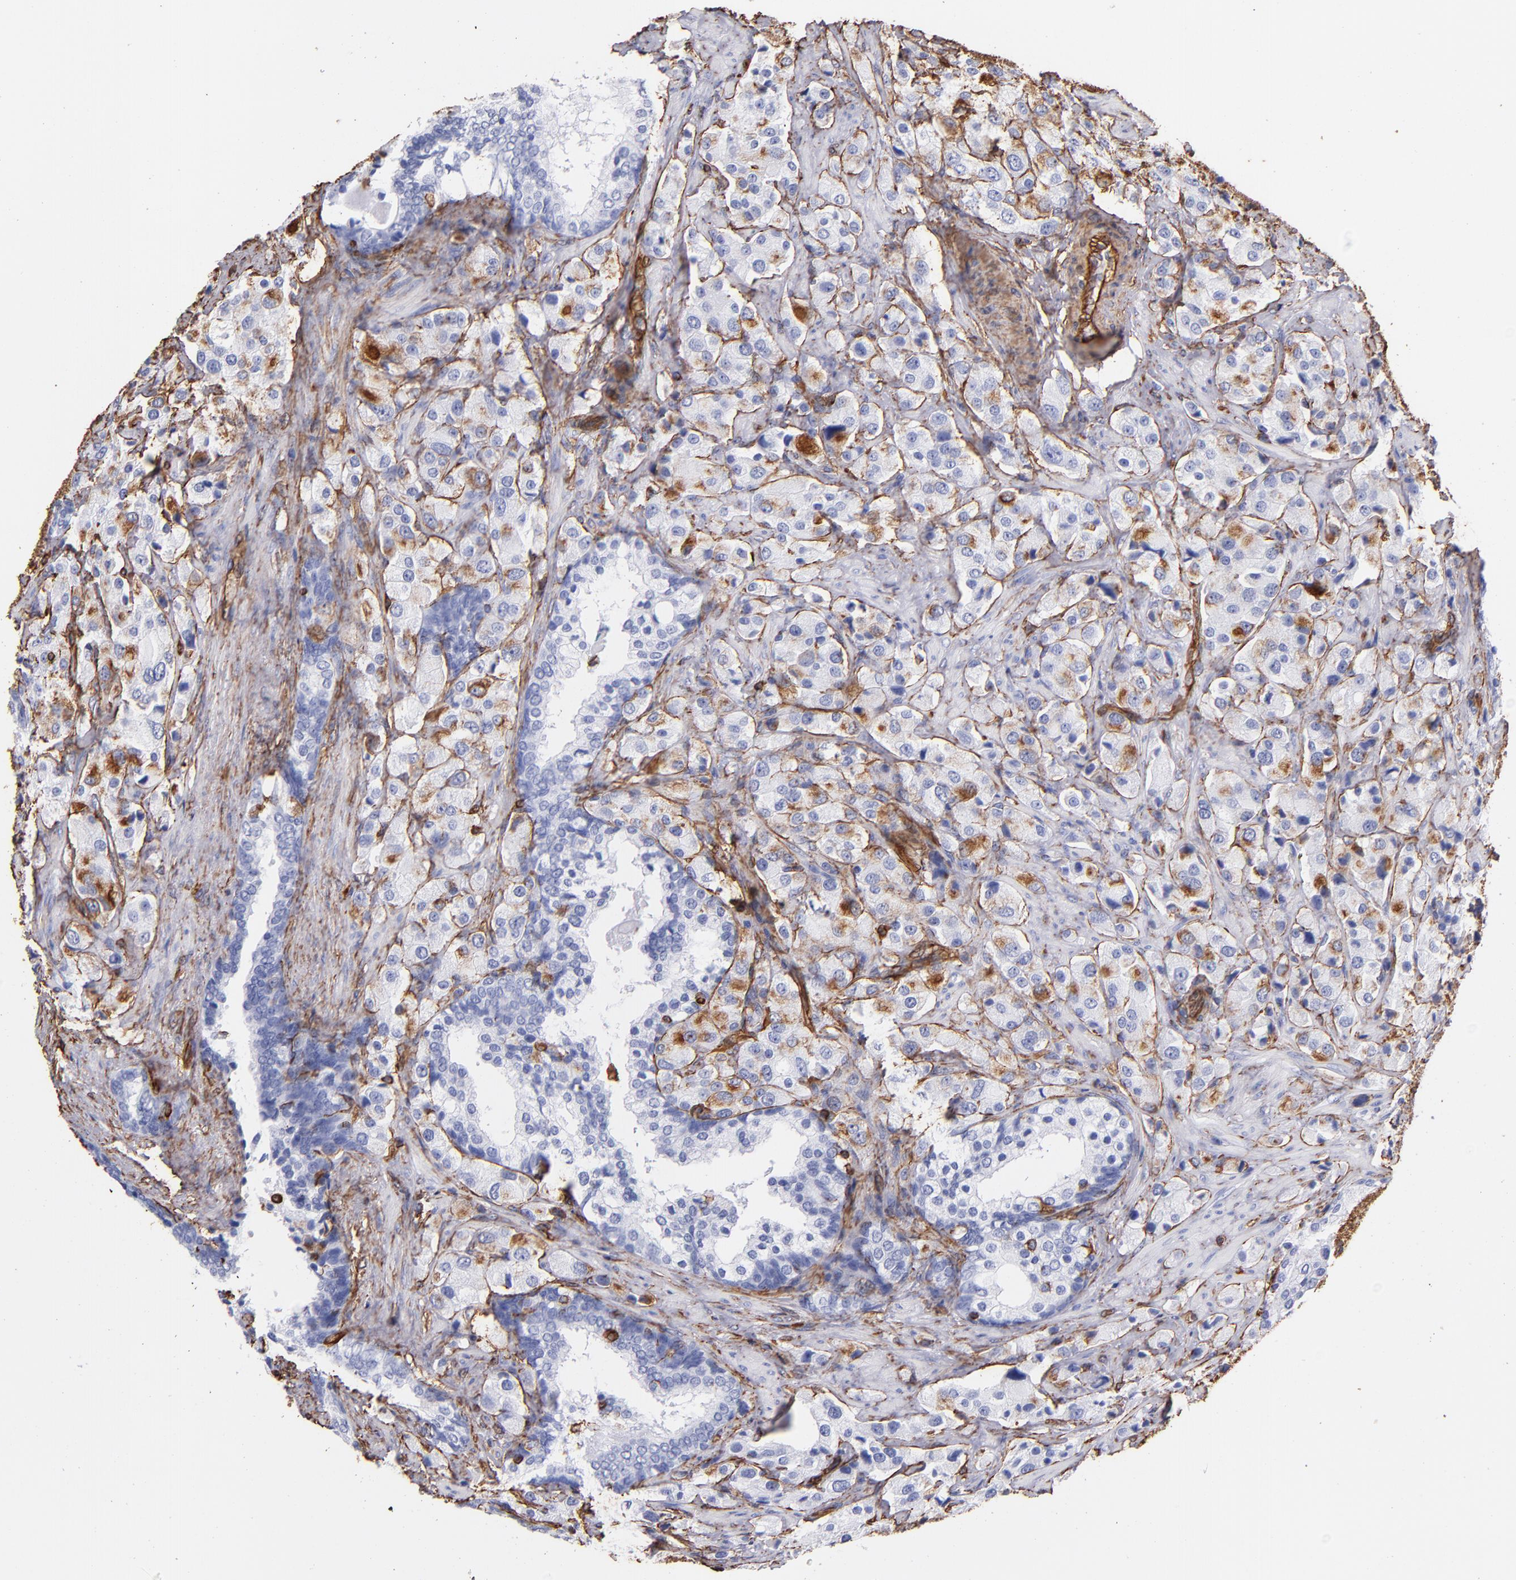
{"staining": {"intensity": "negative", "quantity": "none", "location": "none"}, "tissue": "prostate cancer", "cell_type": "Tumor cells", "image_type": "cancer", "snomed": [{"axis": "morphology", "description": "Adenocarcinoma, Medium grade"}, {"axis": "topography", "description": "Prostate"}], "caption": "A micrograph of prostate adenocarcinoma (medium-grade) stained for a protein shows no brown staining in tumor cells.", "gene": "VIM", "patient": {"sex": "male", "age": 70}}